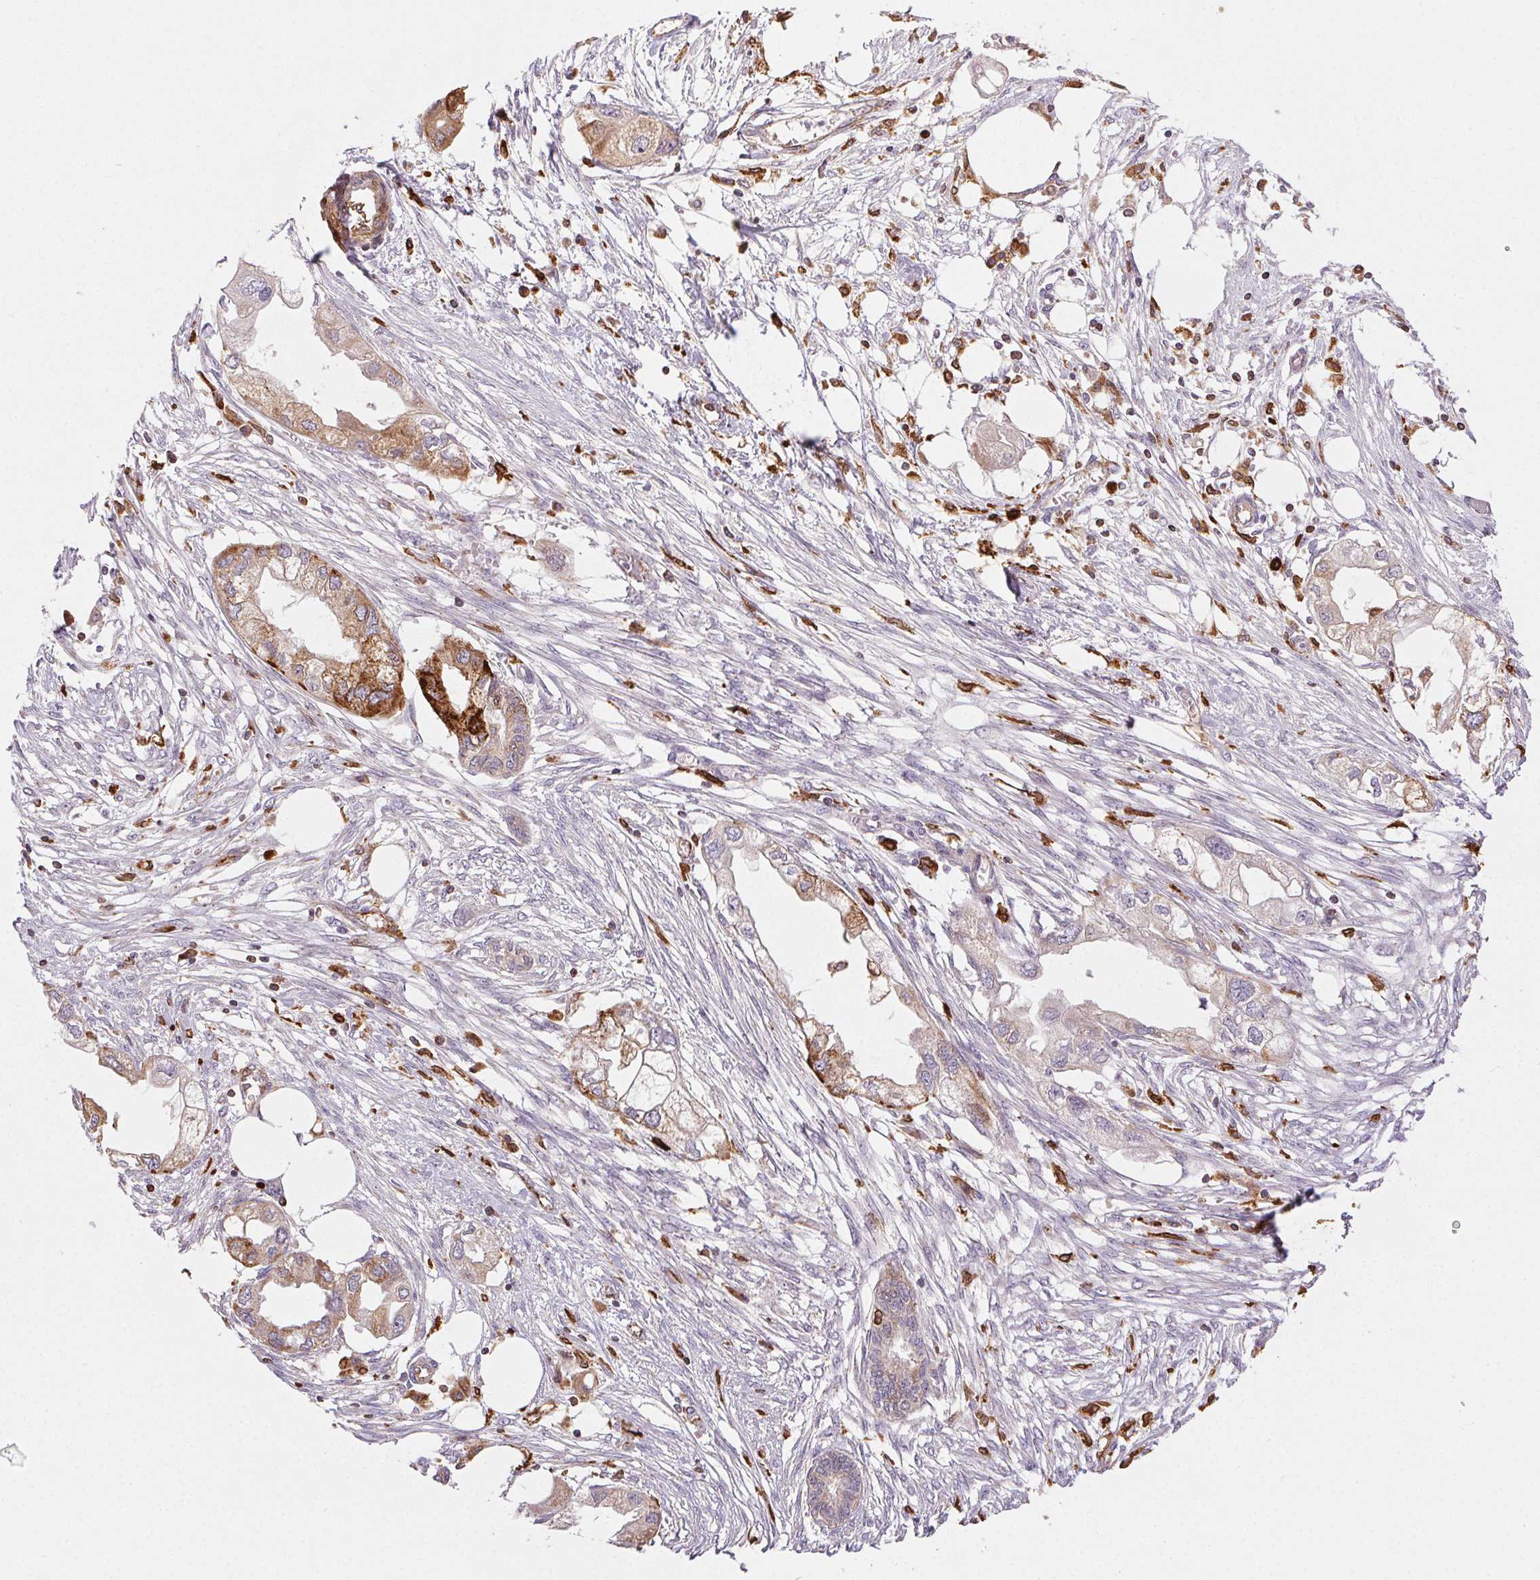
{"staining": {"intensity": "moderate", "quantity": ">75%", "location": "cytoplasmic/membranous"}, "tissue": "endometrial cancer", "cell_type": "Tumor cells", "image_type": "cancer", "snomed": [{"axis": "morphology", "description": "Adenocarcinoma, NOS"}, {"axis": "morphology", "description": "Adenocarcinoma, metastatic, NOS"}, {"axis": "topography", "description": "Adipose tissue"}, {"axis": "topography", "description": "Endometrium"}], "caption": "Endometrial cancer (metastatic adenocarcinoma) tissue displays moderate cytoplasmic/membranous positivity in about >75% of tumor cells", "gene": "RNASET2", "patient": {"sex": "female", "age": 67}}